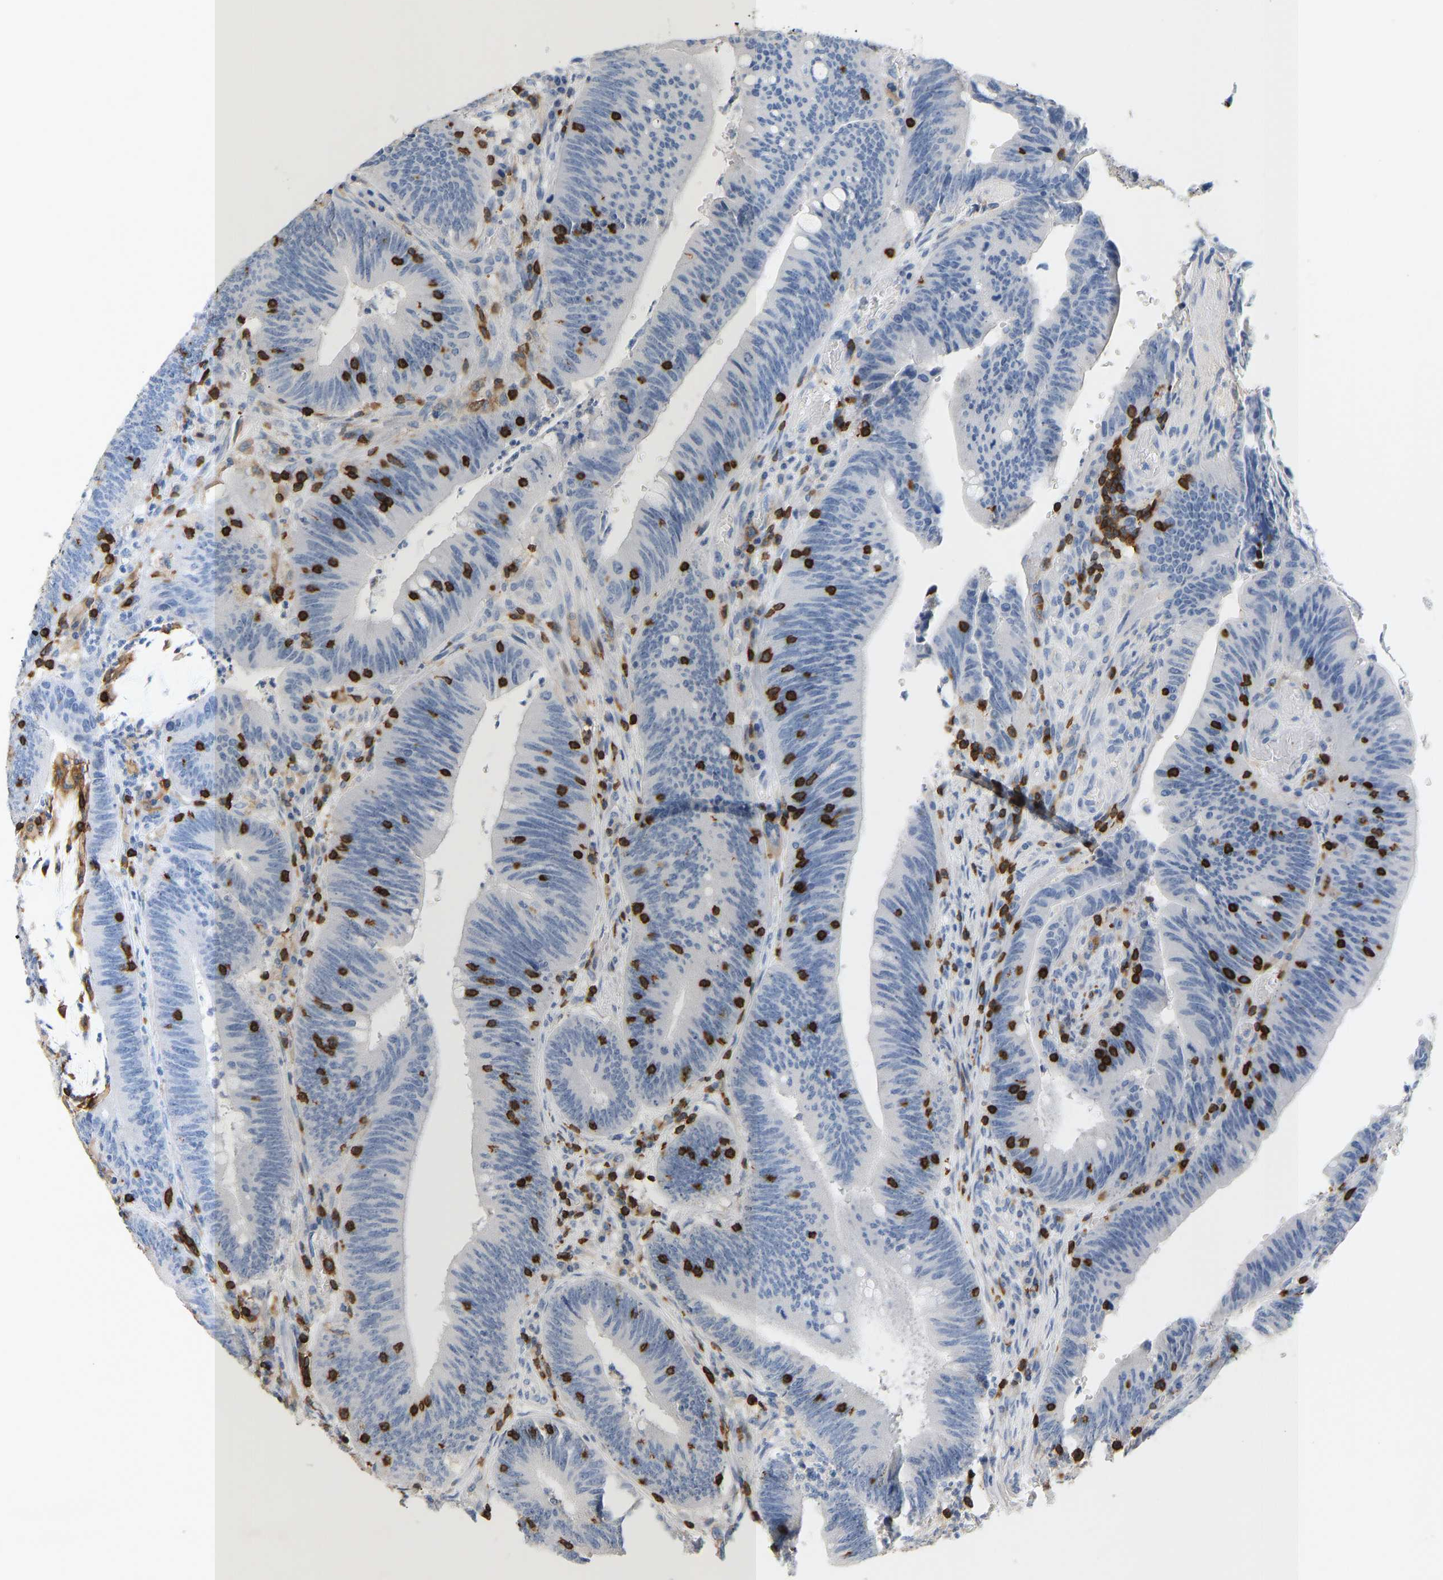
{"staining": {"intensity": "negative", "quantity": "none", "location": "none"}, "tissue": "colorectal cancer", "cell_type": "Tumor cells", "image_type": "cancer", "snomed": [{"axis": "morphology", "description": "Normal tissue, NOS"}, {"axis": "morphology", "description": "Adenocarcinoma, NOS"}, {"axis": "topography", "description": "Rectum"}], "caption": "DAB (3,3'-diaminobenzidine) immunohistochemical staining of adenocarcinoma (colorectal) reveals no significant staining in tumor cells.", "gene": "EVL", "patient": {"sex": "female", "age": 66}}